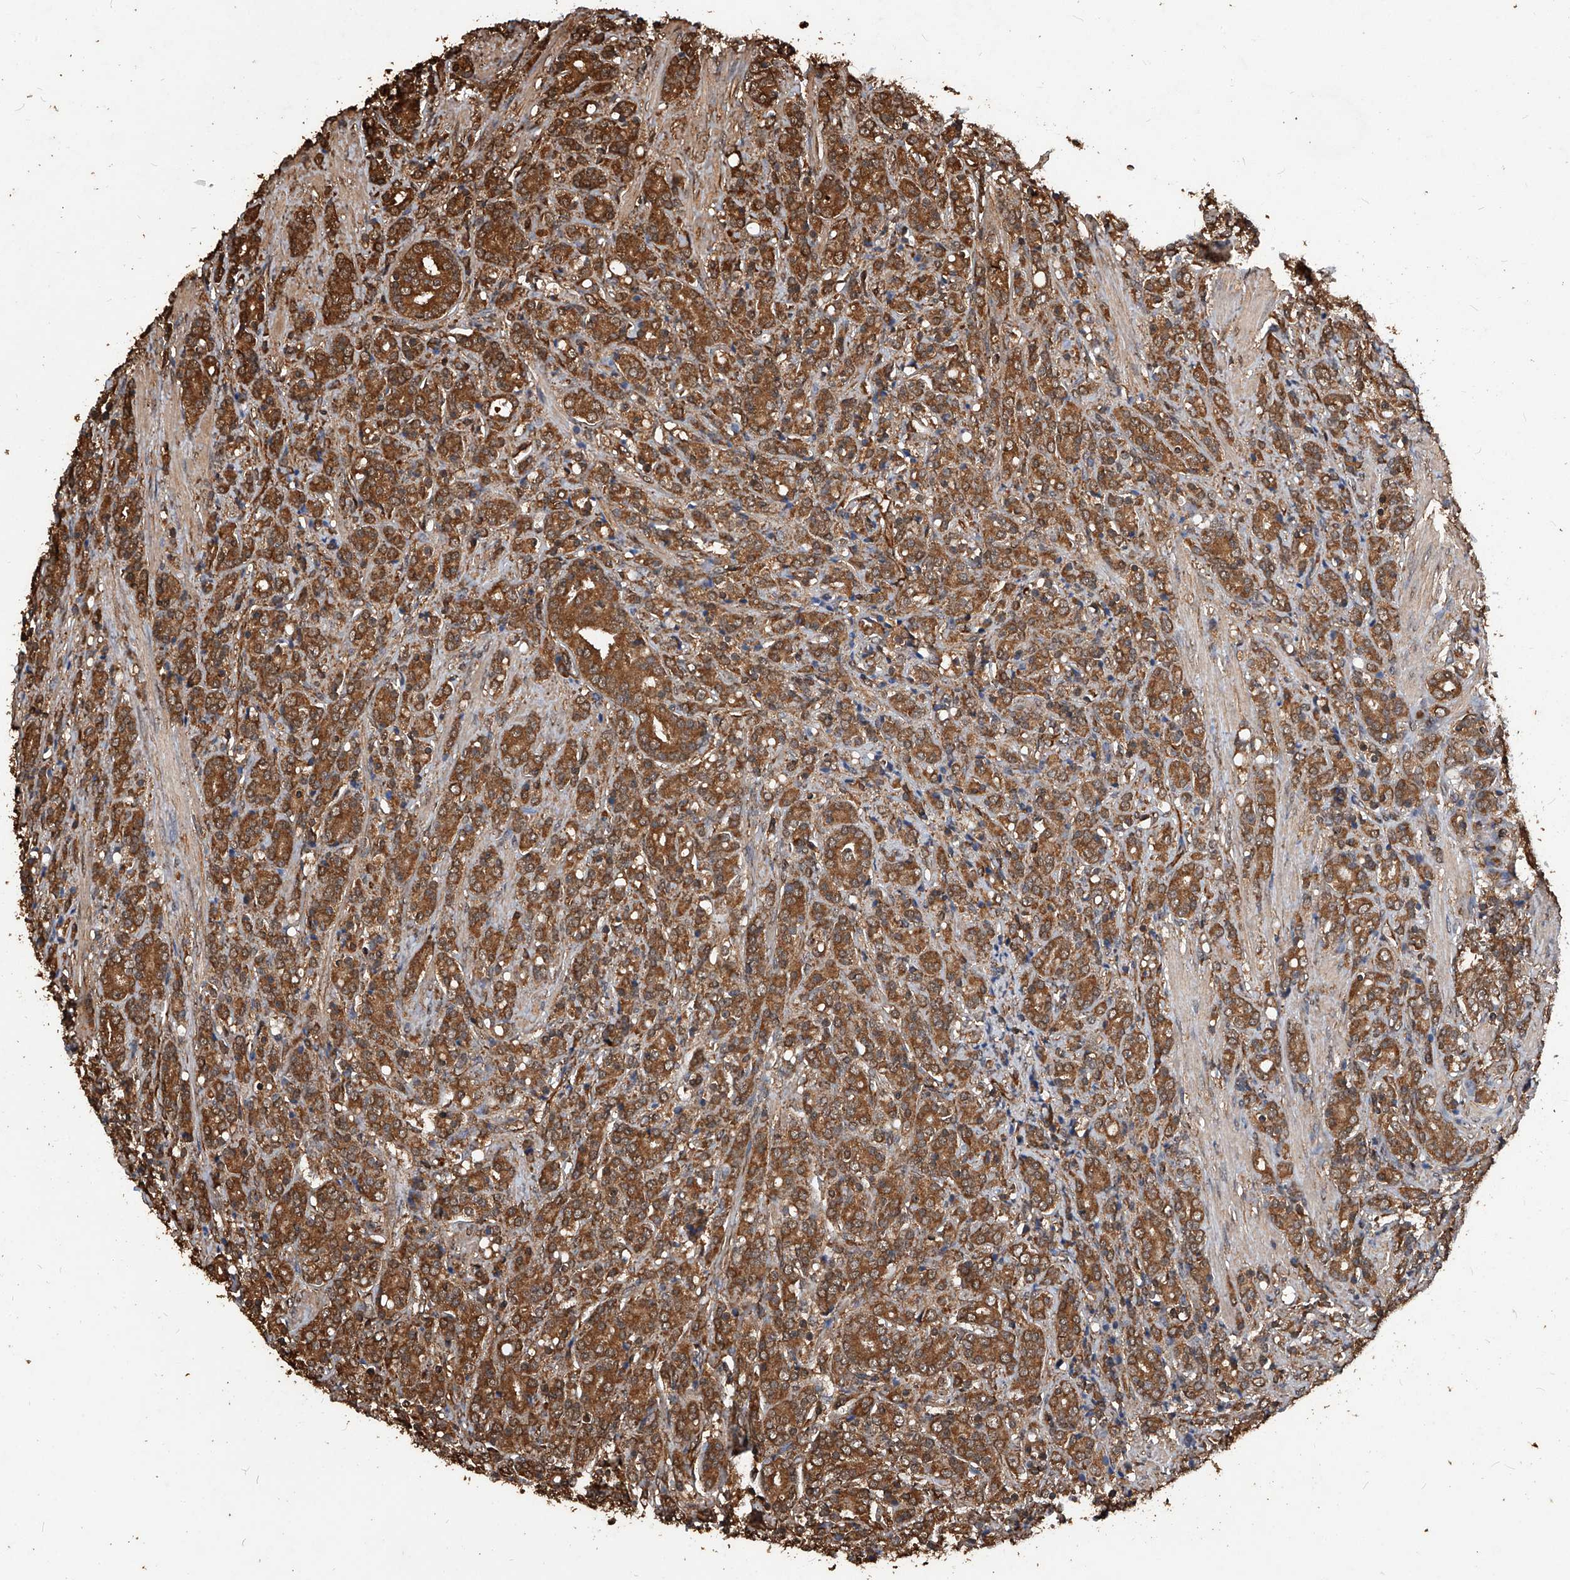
{"staining": {"intensity": "strong", "quantity": ">75%", "location": "cytoplasmic/membranous"}, "tissue": "prostate cancer", "cell_type": "Tumor cells", "image_type": "cancer", "snomed": [{"axis": "morphology", "description": "Adenocarcinoma, High grade"}, {"axis": "topography", "description": "Prostate"}], "caption": "Immunohistochemistry of human prostate cancer displays high levels of strong cytoplasmic/membranous expression in approximately >75% of tumor cells. (DAB IHC with brightfield microscopy, high magnification).", "gene": "UCP2", "patient": {"sex": "male", "age": 62}}